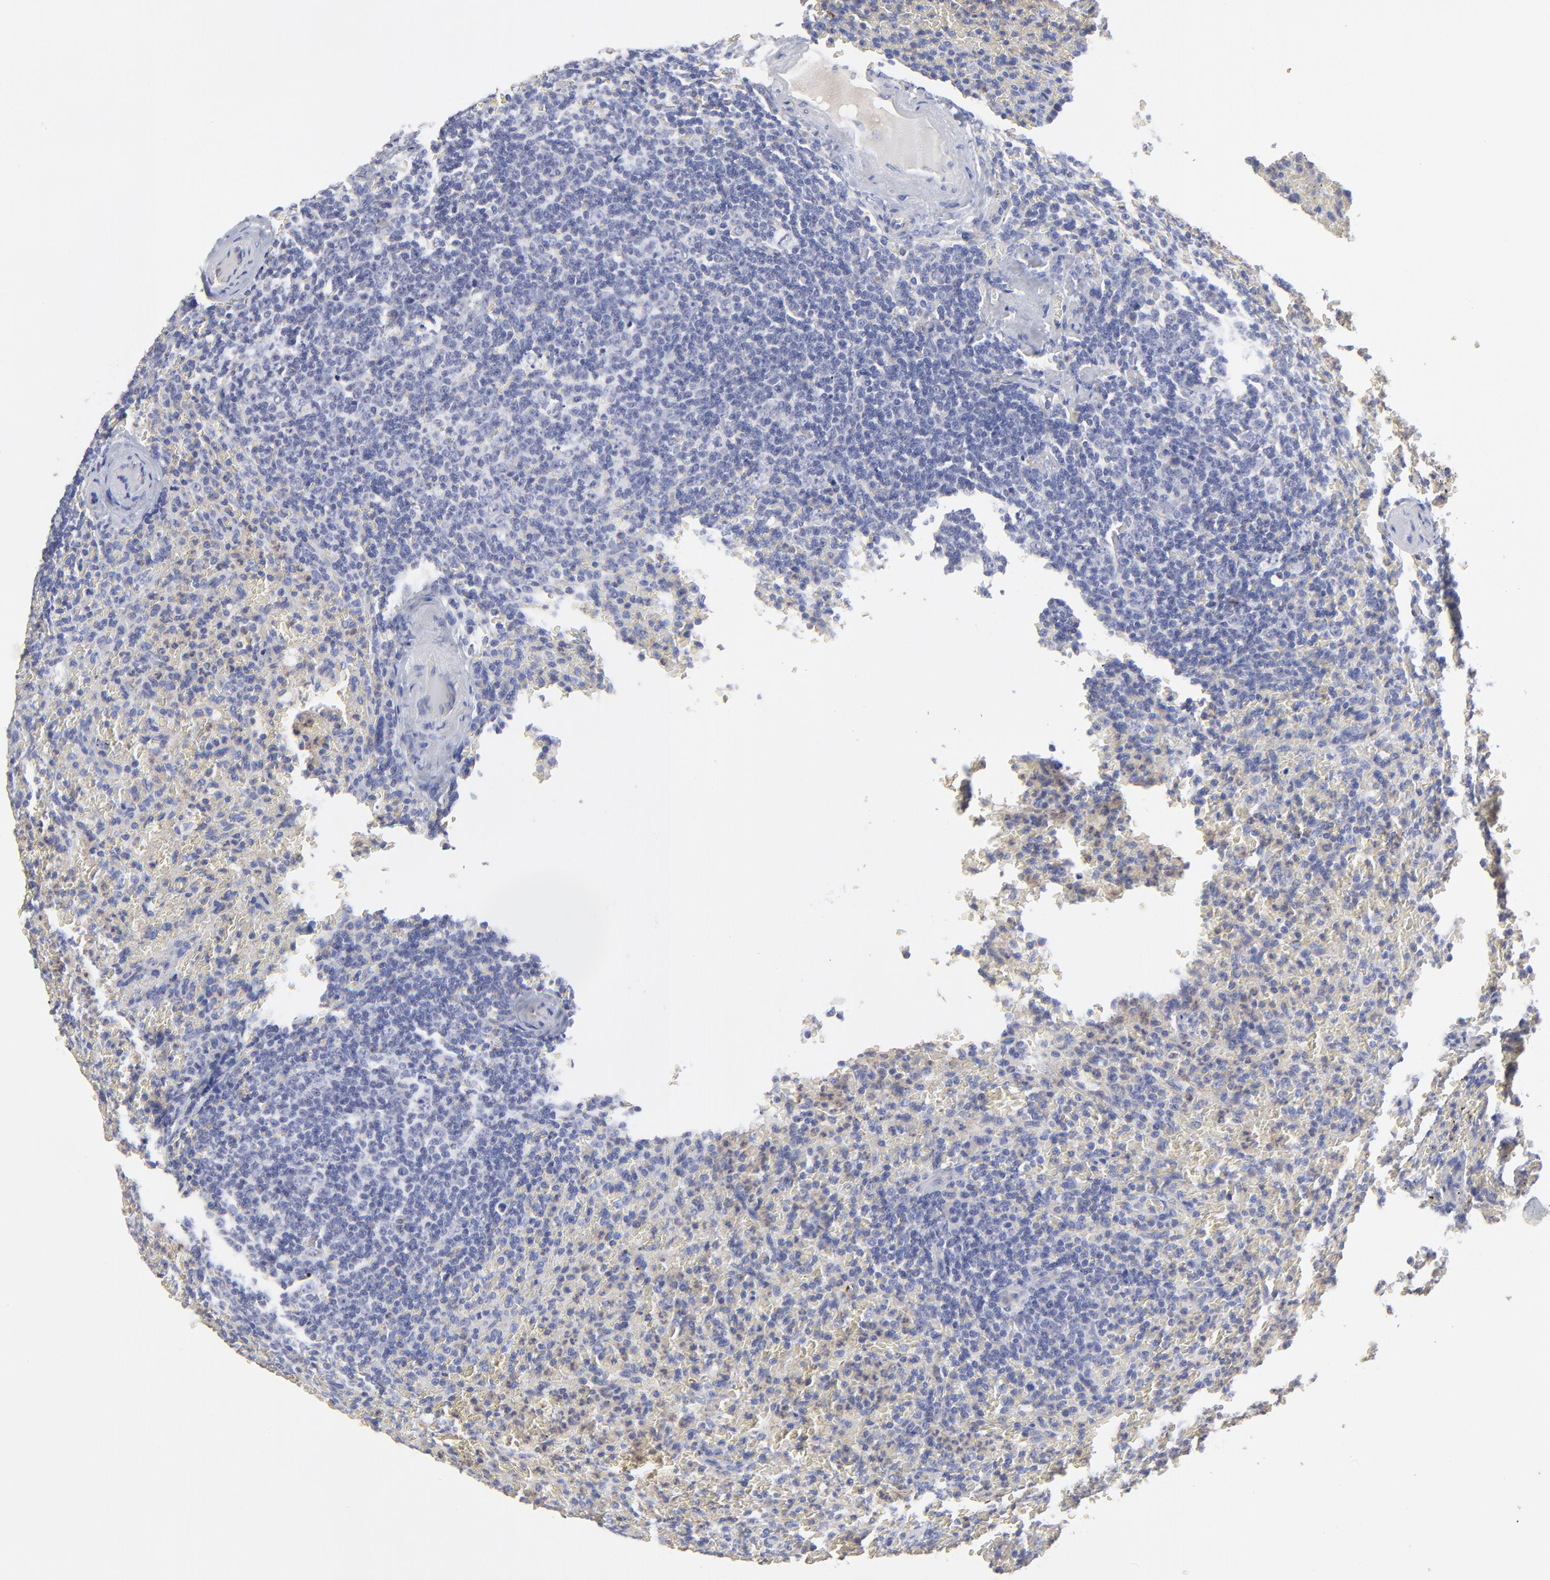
{"staining": {"intensity": "negative", "quantity": "none", "location": "none"}, "tissue": "lymphoma", "cell_type": "Tumor cells", "image_type": "cancer", "snomed": [{"axis": "morphology", "description": "Malignant lymphoma, non-Hodgkin's type, Low grade"}, {"axis": "topography", "description": "Spleen"}], "caption": "This is an immunohistochemistry (IHC) photomicrograph of human lymphoma. There is no positivity in tumor cells.", "gene": "SULF2", "patient": {"sex": "female", "age": 64}}